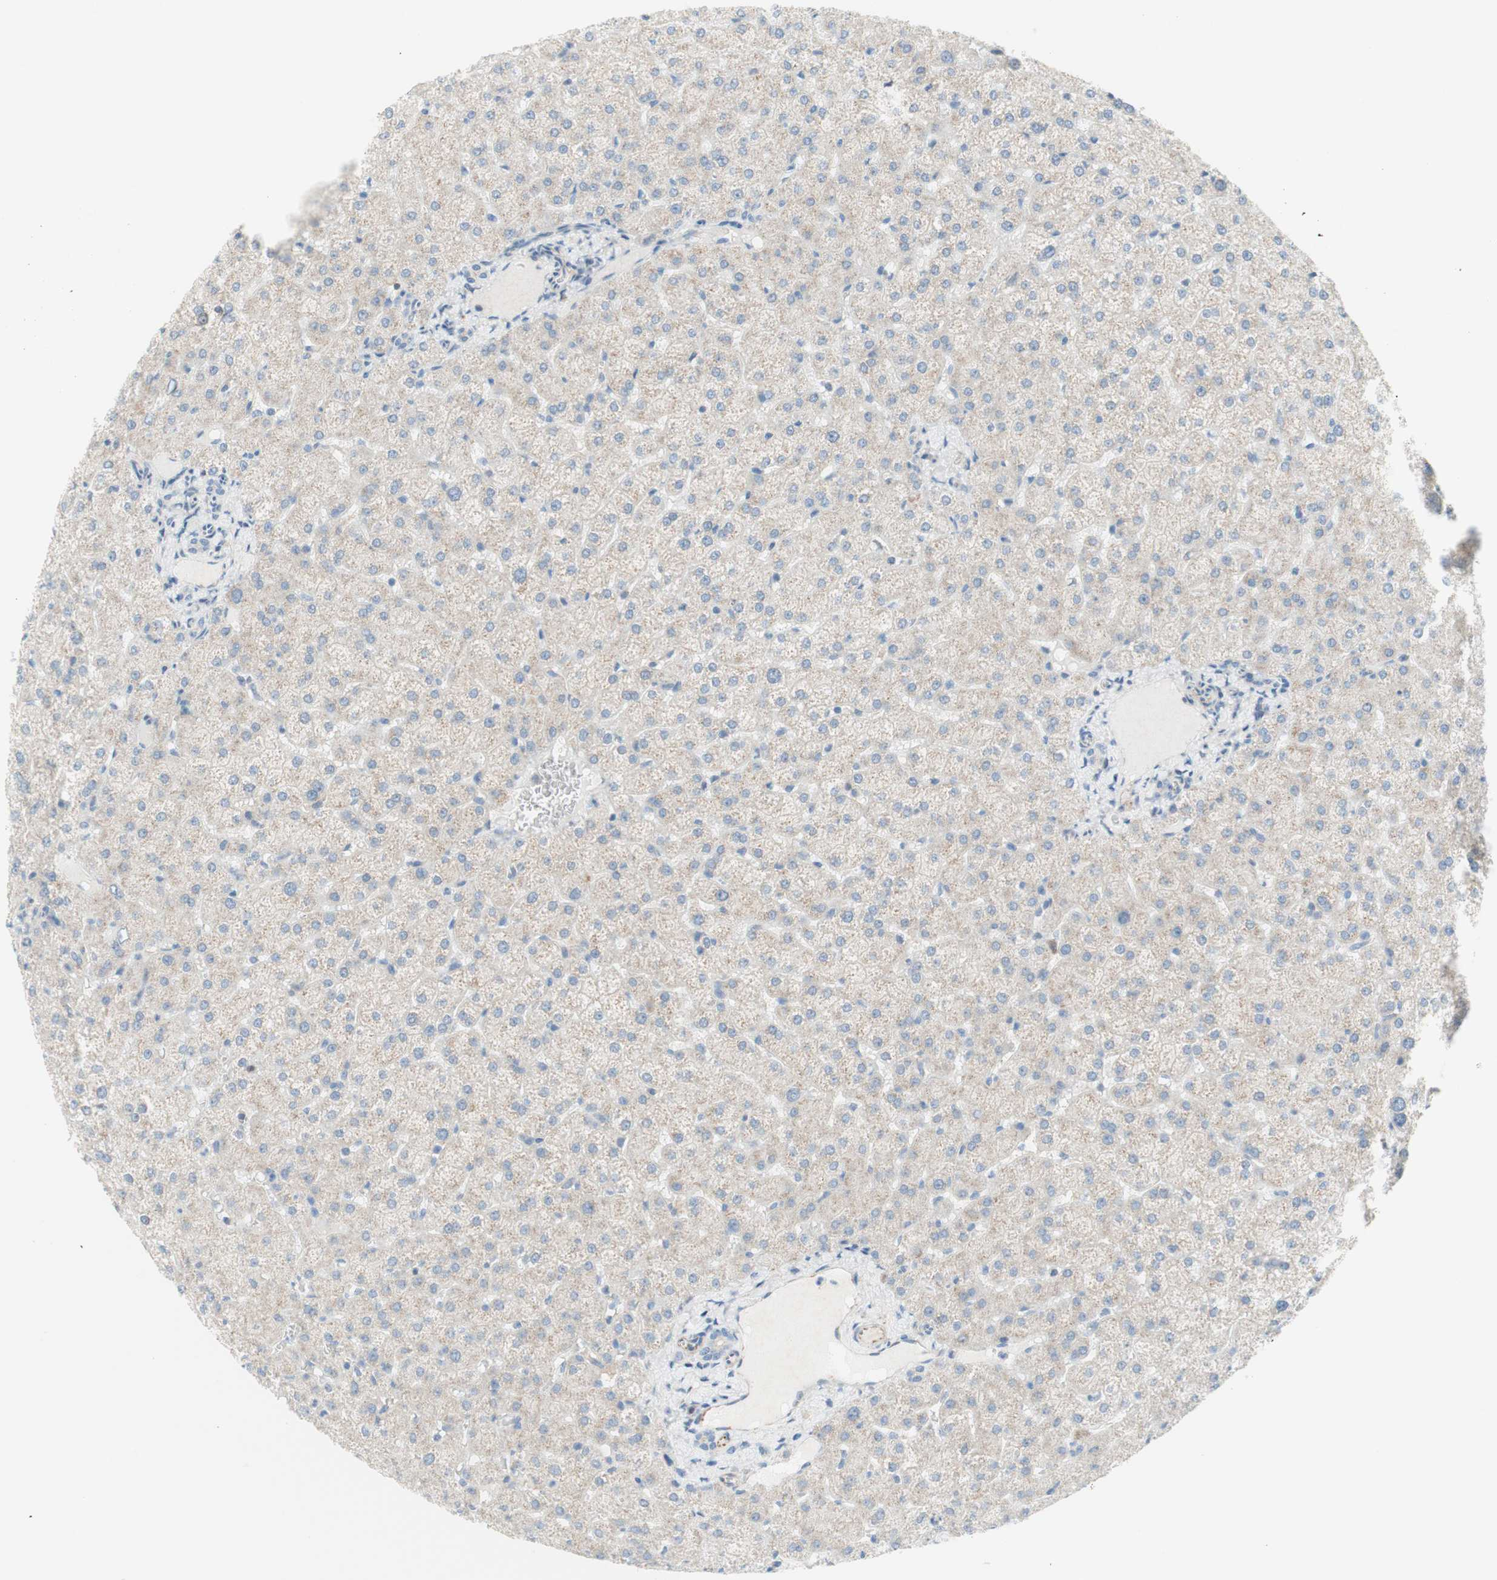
{"staining": {"intensity": "weak", "quantity": "25%-75%", "location": "cytoplasmic/membranous"}, "tissue": "liver", "cell_type": "Cholangiocytes", "image_type": "normal", "snomed": [{"axis": "morphology", "description": "Normal tissue, NOS"}, {"axis": "topography", "description": "Liver"}], "caption": "Protein expression analysis of normal liver exhibits weak cytoplasmic/membranous staining in approximately 25%-75% of cholangiocytes.", "gene": "POU2AF1", "patient": {"sex": "female", "age": 32}}